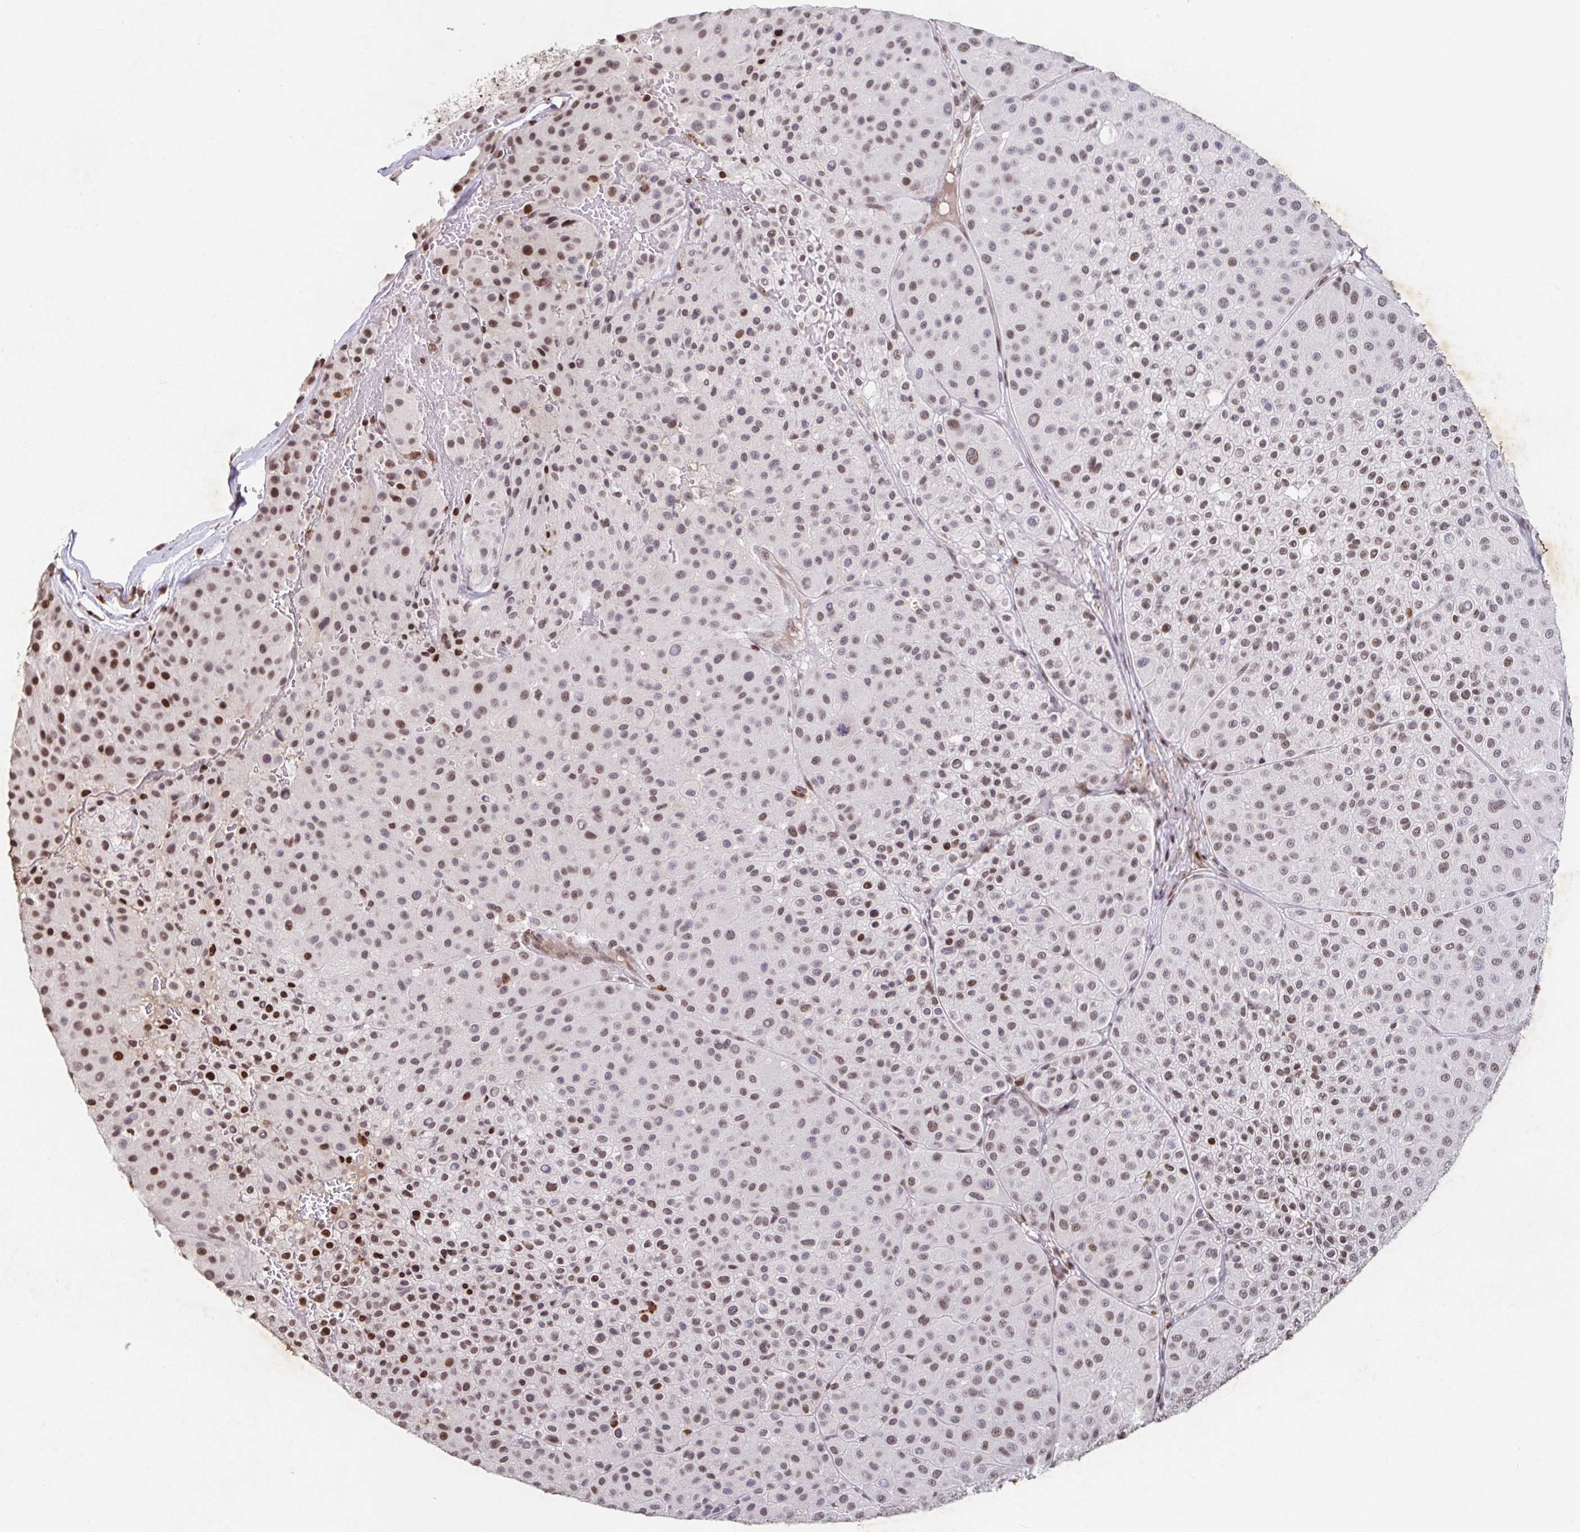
{"staining": {"intensity": "moderate", "quantity": ">75%", "location": "nuclear"}, "tissue": "melanoma", "cell_type": "Tumor cells", "image_type": "cancer", "snomed": [{"axis": "morphology", "description": "Malignant melanoma, Metastatic site"}, {"axis": "topography", "description": "Smooth muscle"}], "caption": "Immunohistochemical staining of human melanoma exhibits medium levels of moderate nuclear protein positivity in about >75% of tumor cells. (IHC, brightfield microscopy, high magnification).", "gene": "C19orf53", "patient": {"sex": "male", "age": 41}}